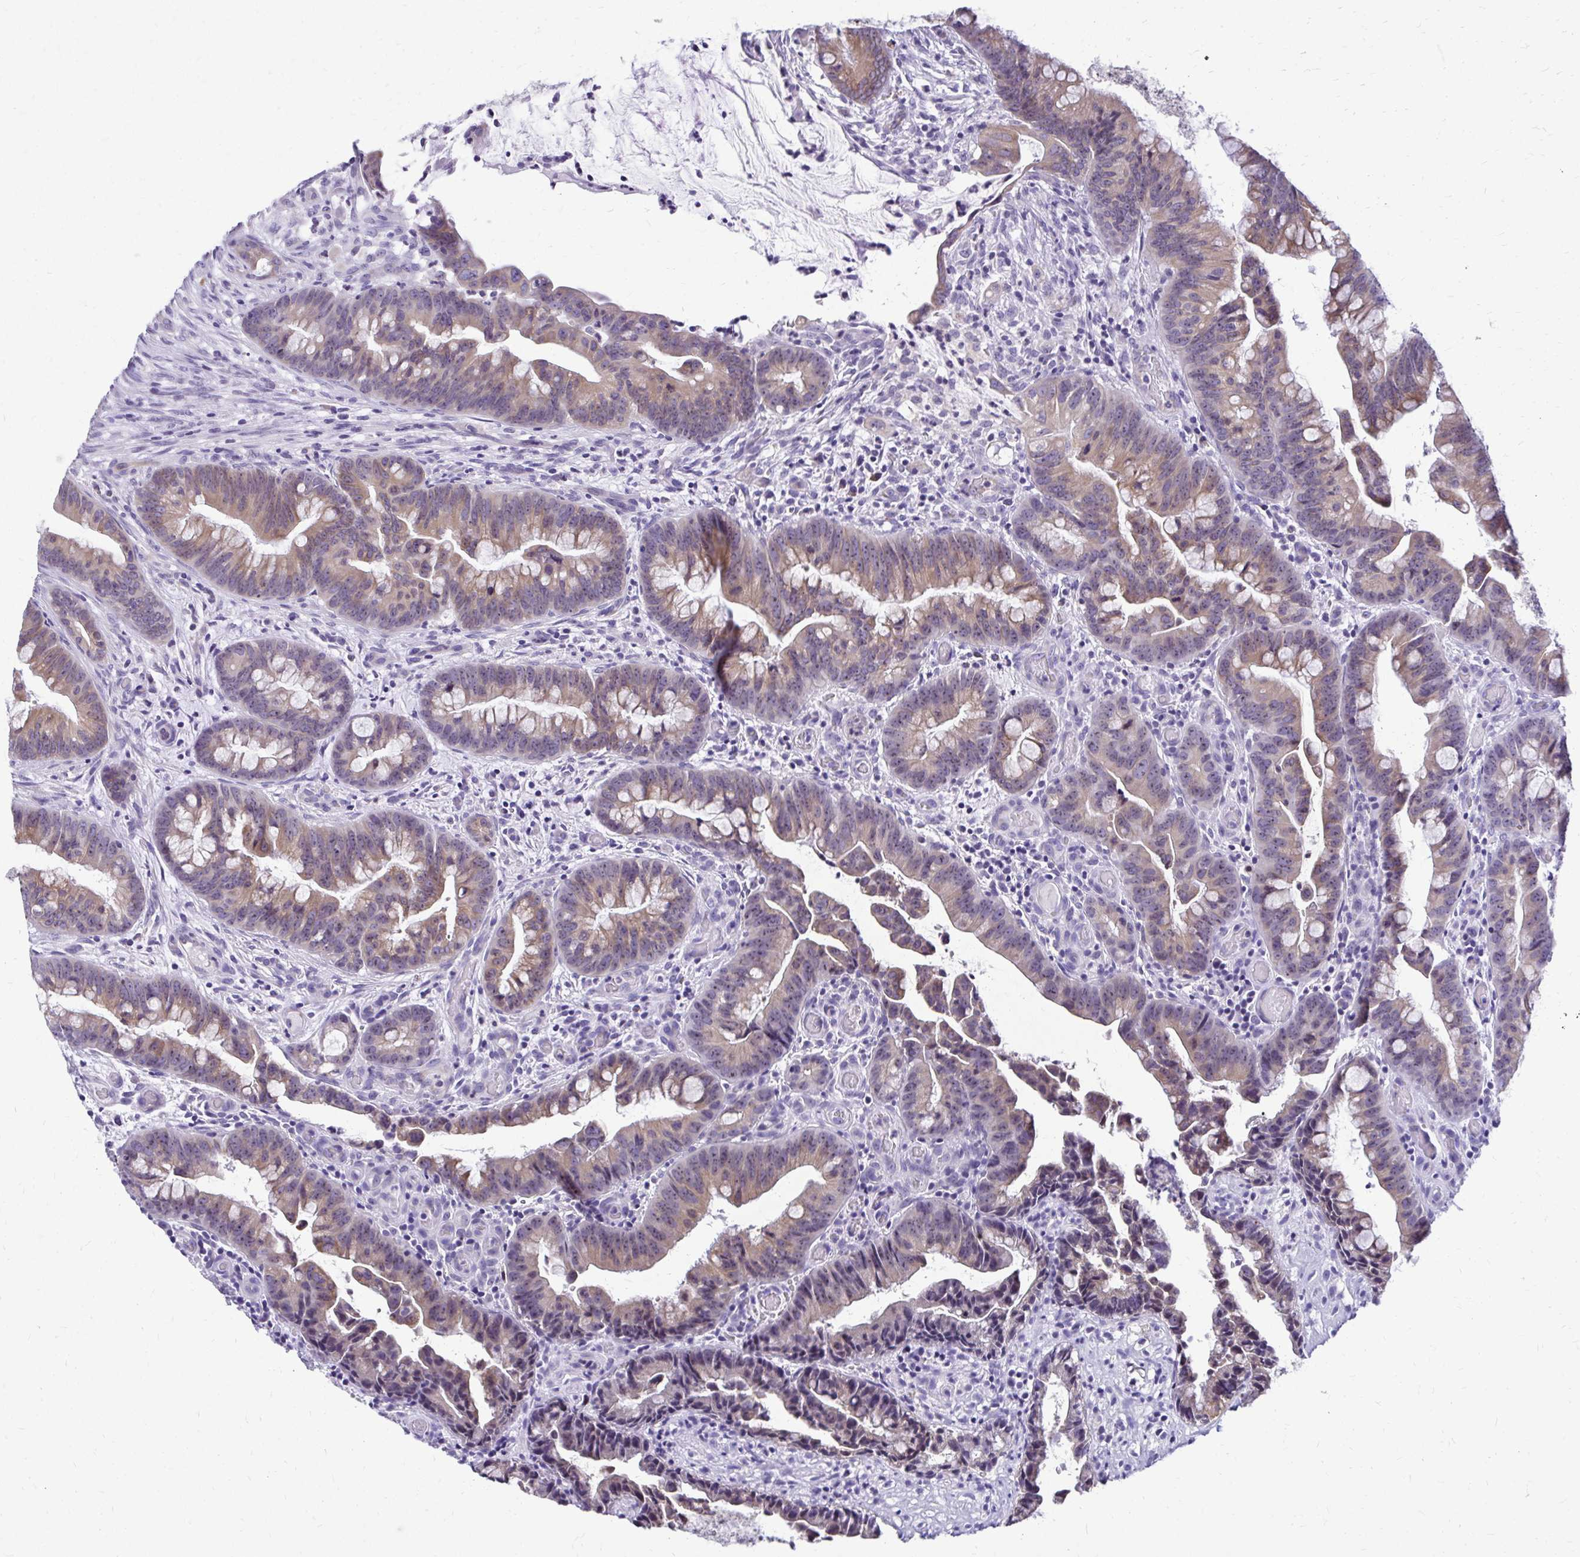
{"staining": {"intensity": "moderate", "quantity": ">75%", "location": "cytoplasmic/membranous,nuclear"}, "tissue": "colorectal cancer", "cell_type": "Tumor cells", "image_type": "cancer", "snomed": [{"axis": "morphology", "description": "Adenocarcinoma, NOS"}, {"axis": "topography", "description": "Colon"}], "caption": "The micrograph demonstrates immunohistochemical staining of colorectal cancer (adenocarcinoma). There is moderate cytoplasmic/membranous and nuclear staining is appreciated in about >75% of tumor cells.", "gene": "NIFK", "patient": {"sex": "male", "age": 62}}